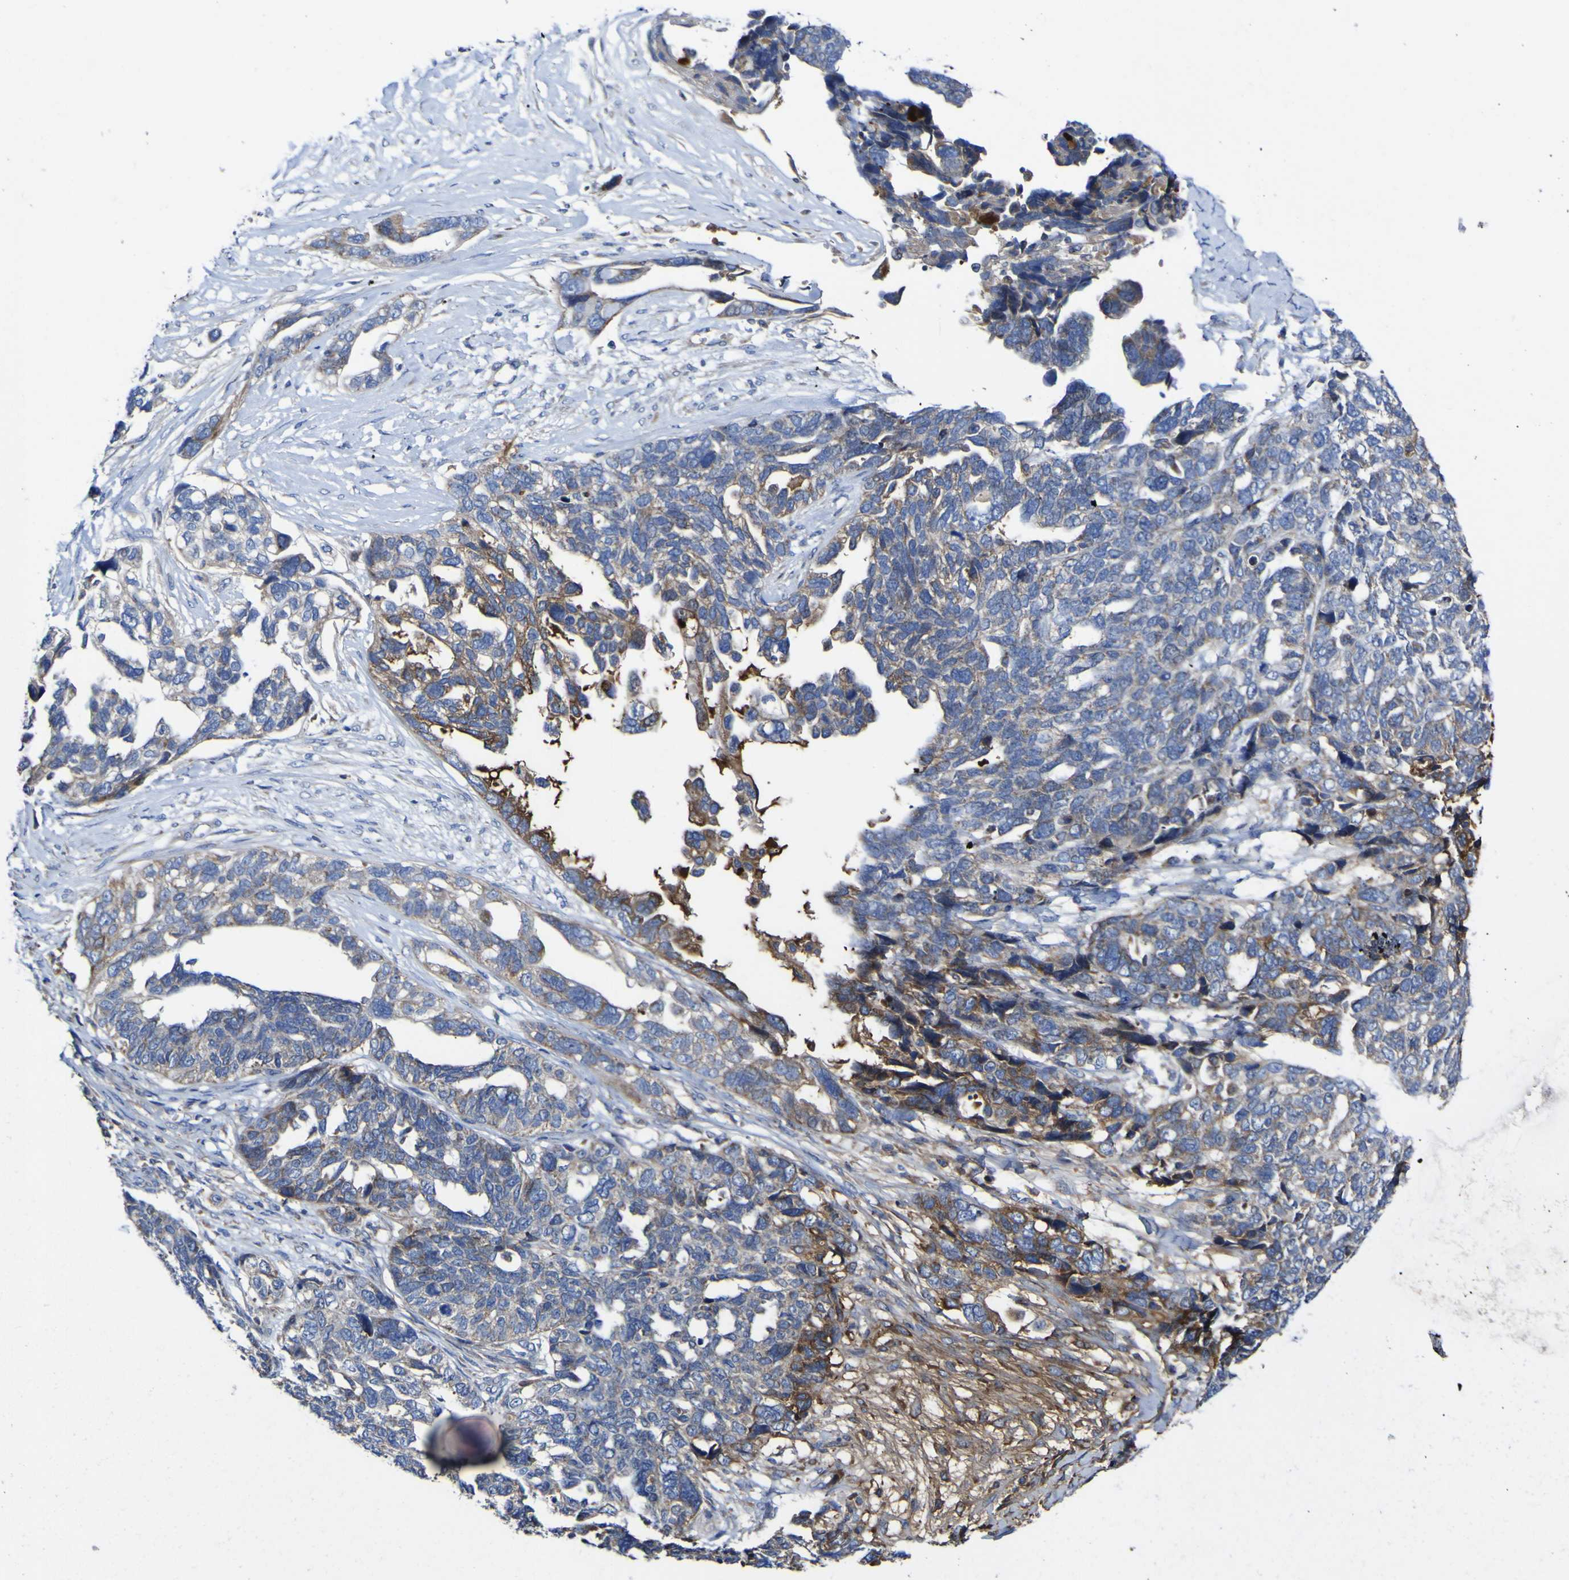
{"staining": {"intensity": "moderate", "quantity": "25%-75%", "location": "cytoplasmic/membranous"}, "tissue": "ovarian cancer", "cell_type": "Tumor cells", "image_type": "cancer", "snomed": [{"axis": "morphology", "description": "Cystadenocarcinoma, serous, NOS"}, {"axis": "topography", "description": "Ovary"}], "caption": "Immunohistochemistry (IHC) staining of ovarian serous cystadenocarcinoma, which displays medium levels of moderate cytoplasmic/membranous staining in approximately 25%-75% of tumor cells indicating moderate cytoplasmic/membranous protein staining. The staining was performed using DAB (brown) for protein detection and nuclei were counterstained in hematoxylin (blue).", "gene": "CCDC90B", "patient": {"sex": "female", "age": 79}}